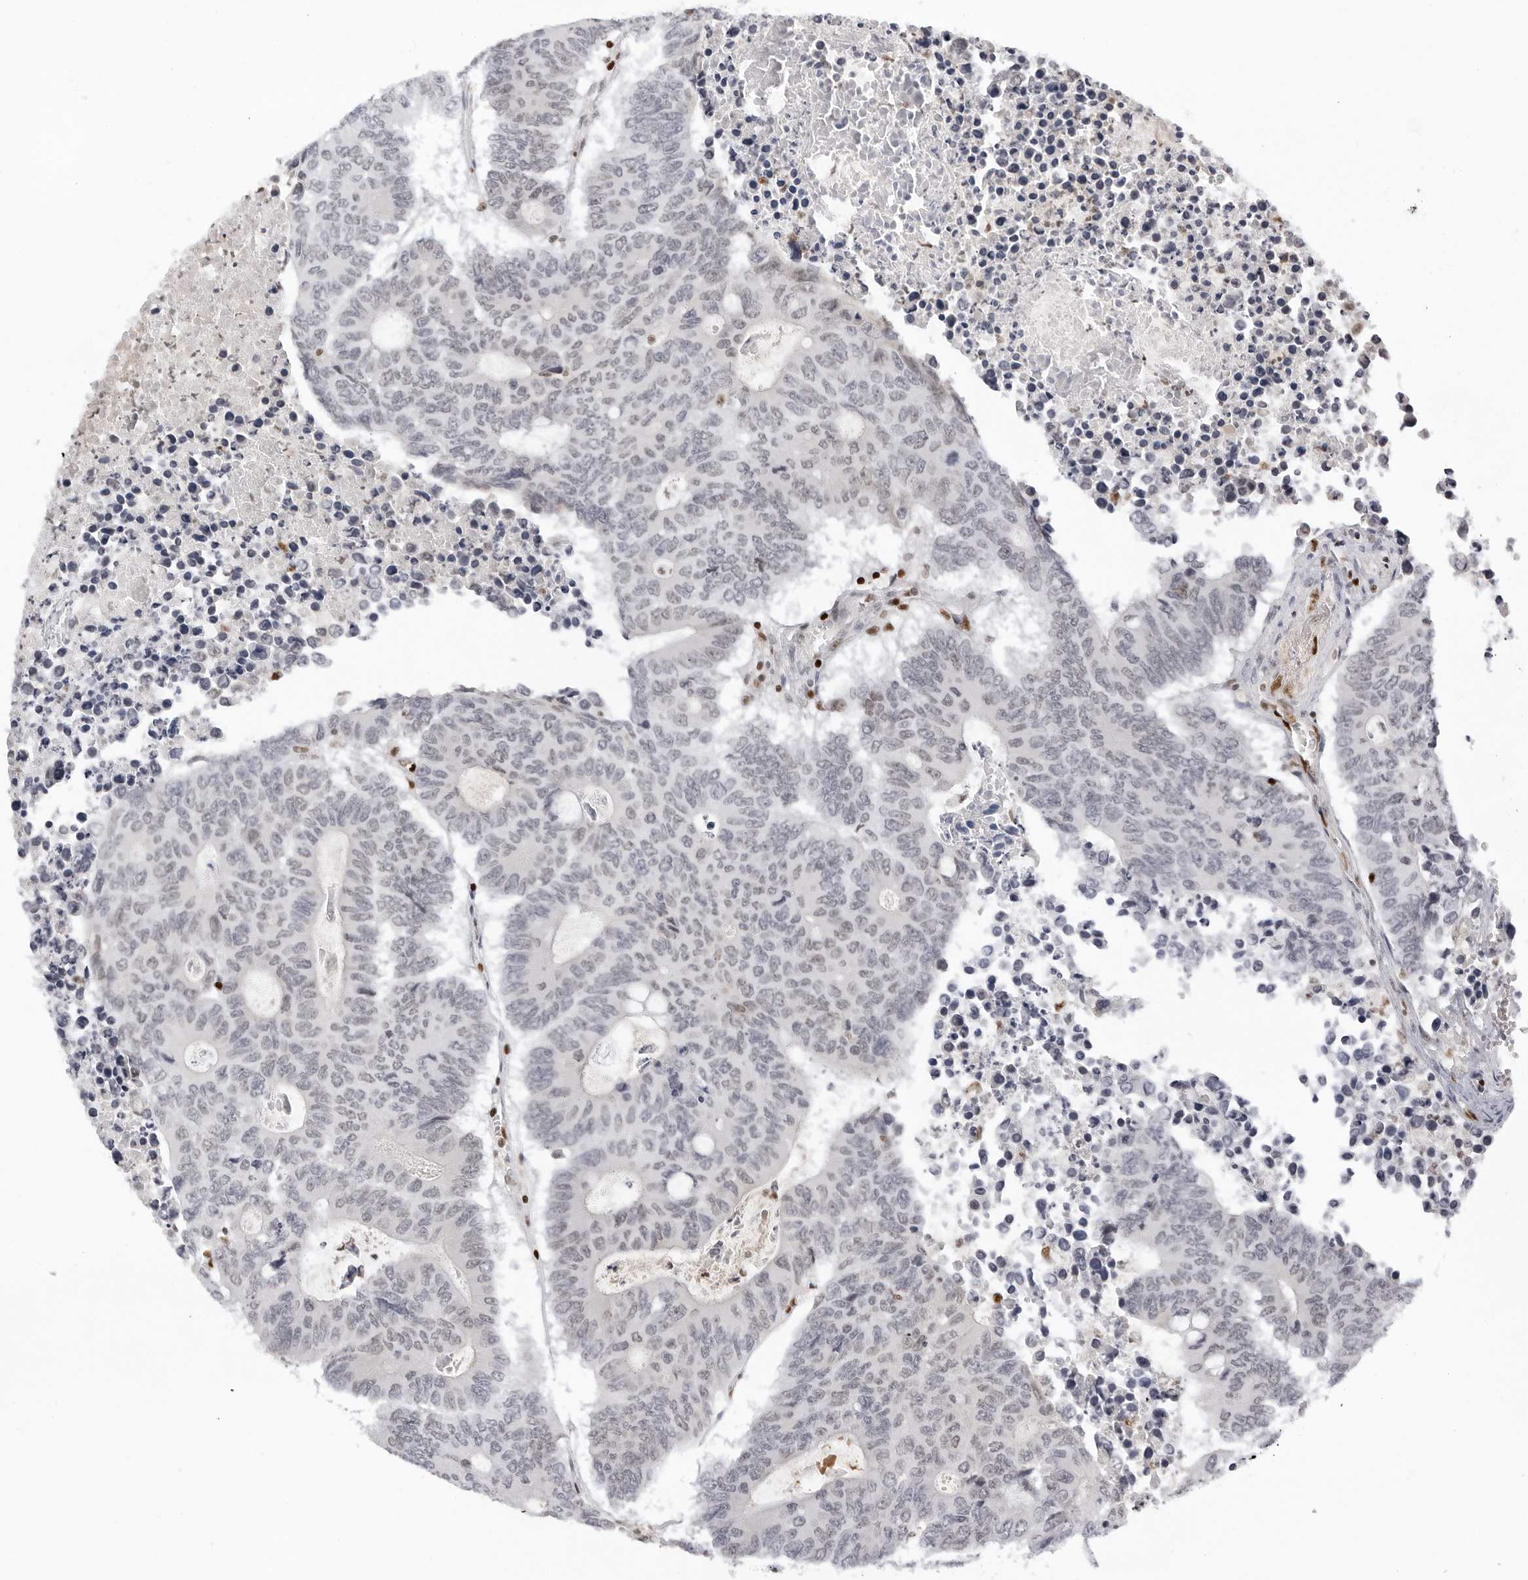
{"staining": {"intensity": "weak", "quantity": "<25%", "location": "nuclear"}, "tissue": "colorectal cancer", "cell_type": "Tumor cells", "image_type": "cancer", "snomed": [{"axis": "morphology", "description": "Adenocarcinoma, NOS"}, {"axis": "topography", "description": "Colon"}], "caption": "The image demonstrates no significant expression in tumor cells of colorectal cancer (adenocarcinoma).", "gene": "OGG1", "patient": {"sex": "male", "age": 87}}